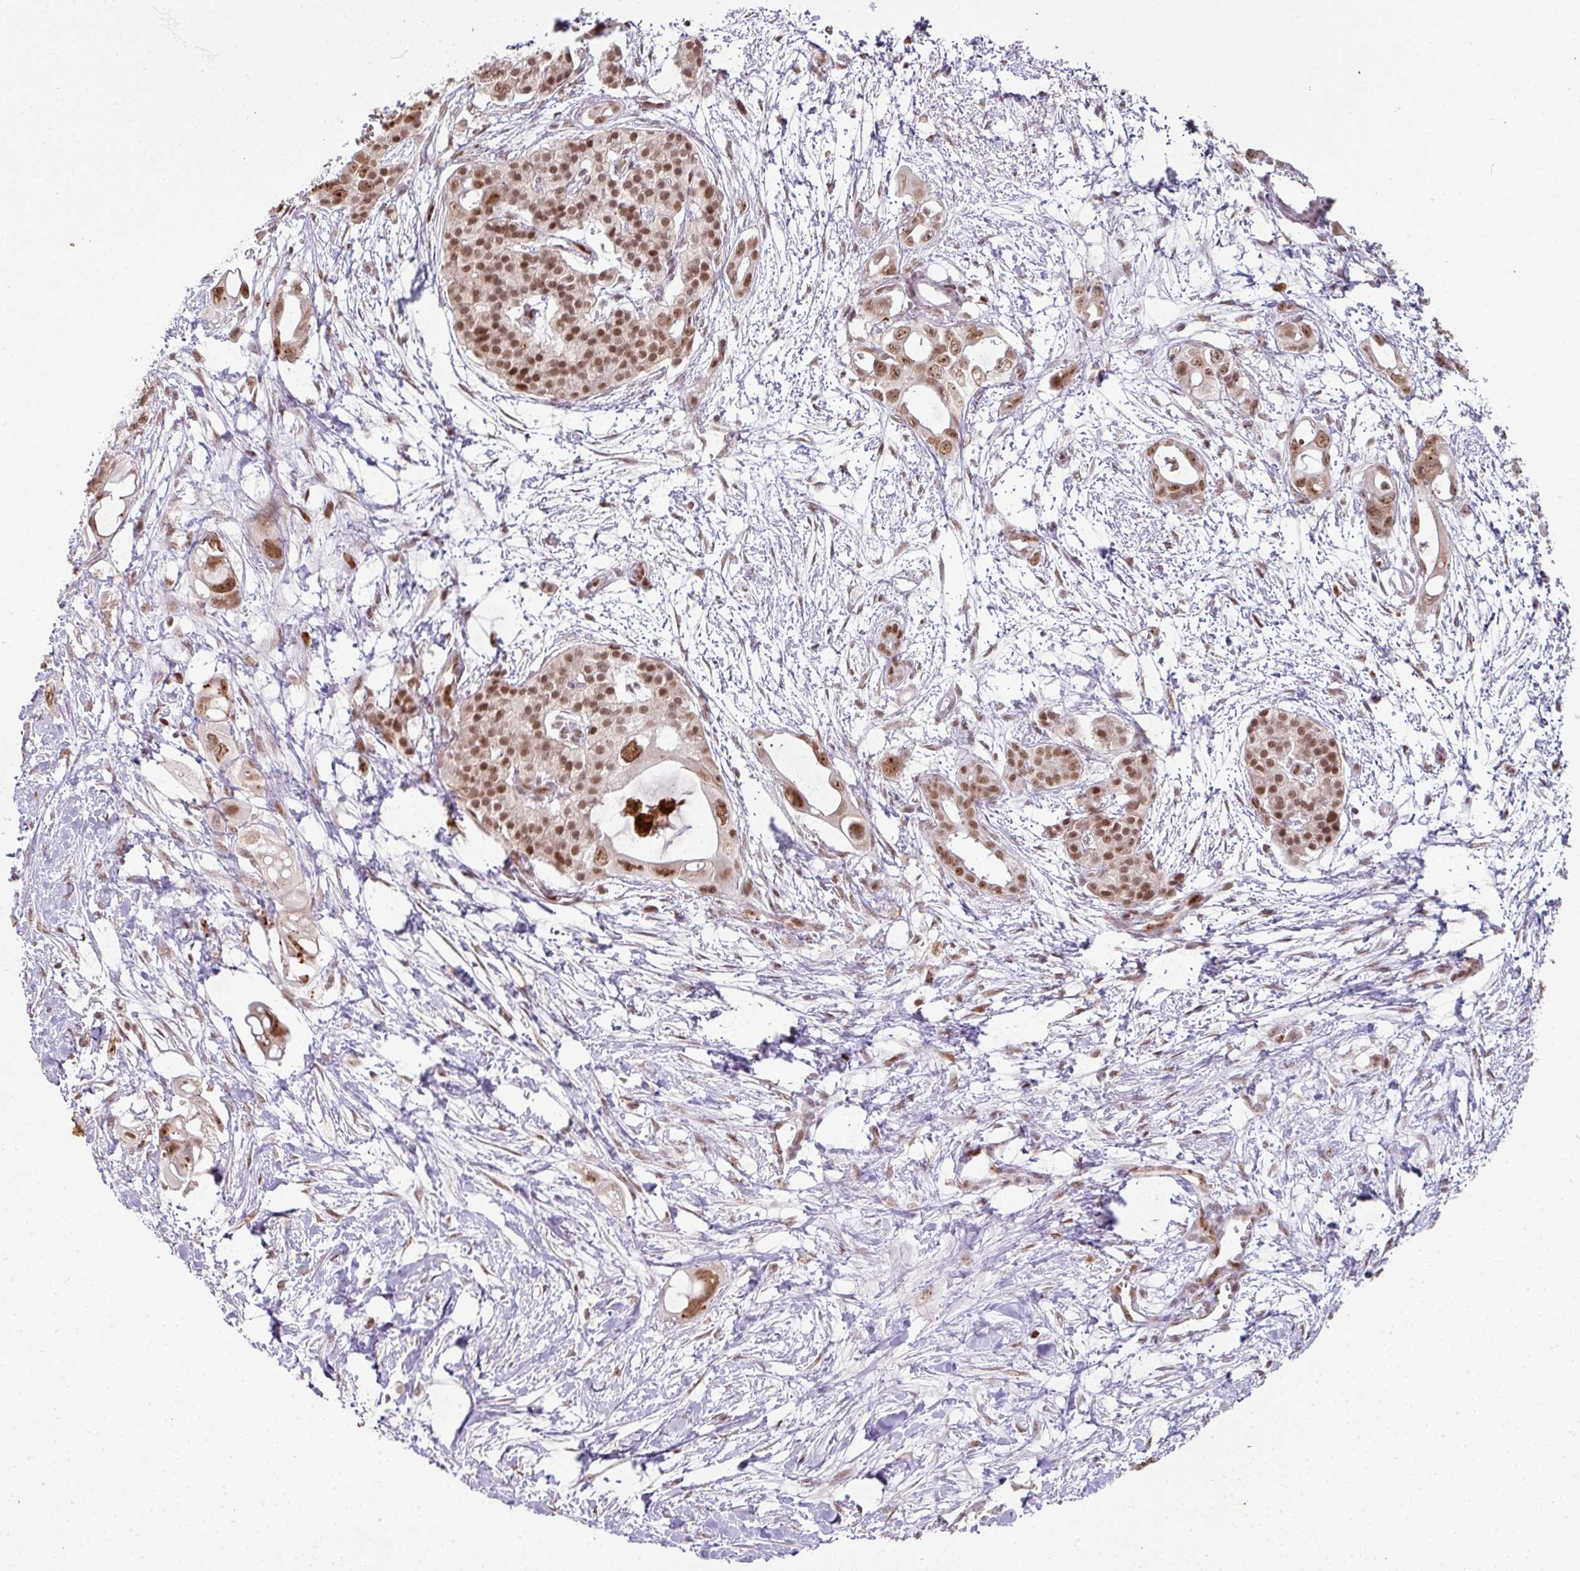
{"staining": {"intensity": "moderate", "quantity": ">75%", "location": "nuclear"}, "tissue": "pancreatic cancer", "cell_type": "Tumor cells", "image_type": "cancer", "snomed": [{"axis": "morphology", "description": "Adenocarcinoma, NOS"}, {"axis": "topography", "description": "Pancreas"}], "caption": "Pancreatic adenocarcinoma stained with a brown dye reveals moderate nuclear positive staining in approximately >75% of tumor cells.", "gene": "NEIL1", "patient": {"sex": "male", "age": 61}}